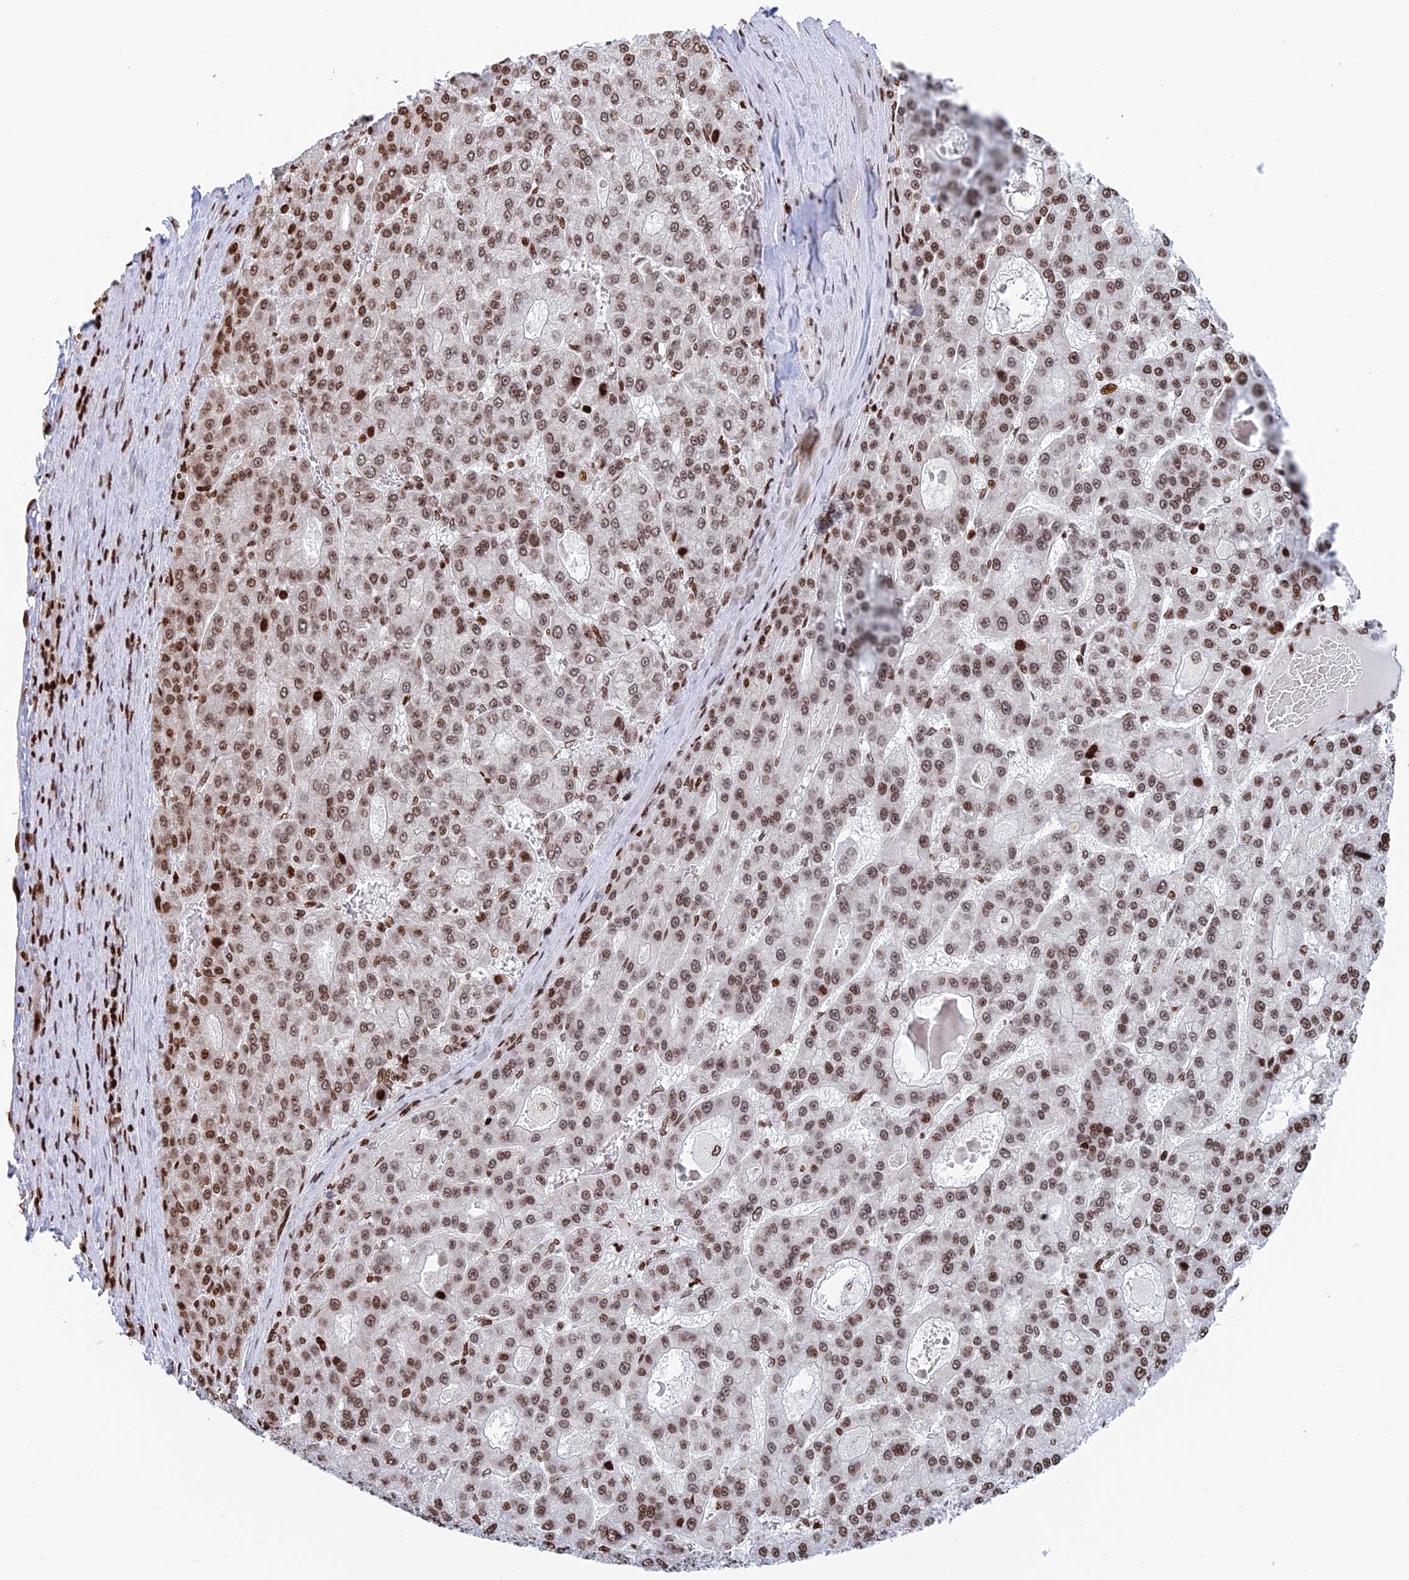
{"staining": {"intensity": "moderate", "quantity": ">75%", "location": "nuclear"}, "tissue": "liver cancer", "cell_type": "Tumor cells", "image_type": "cancer", "snomed": [{"axis": "morphology", "description": "Carcinoma, Hepatocellular, NOS"}, {"axis": "topography", "description": "Liver"}], "caption": "Protein staining of liver hepatocellular carcinoma tissue exhibits moderate nuclear positivity in approximately >75% of tumor cells.", "gene": "RPAP1", "patient": {"sex": "male", "age": 70}}